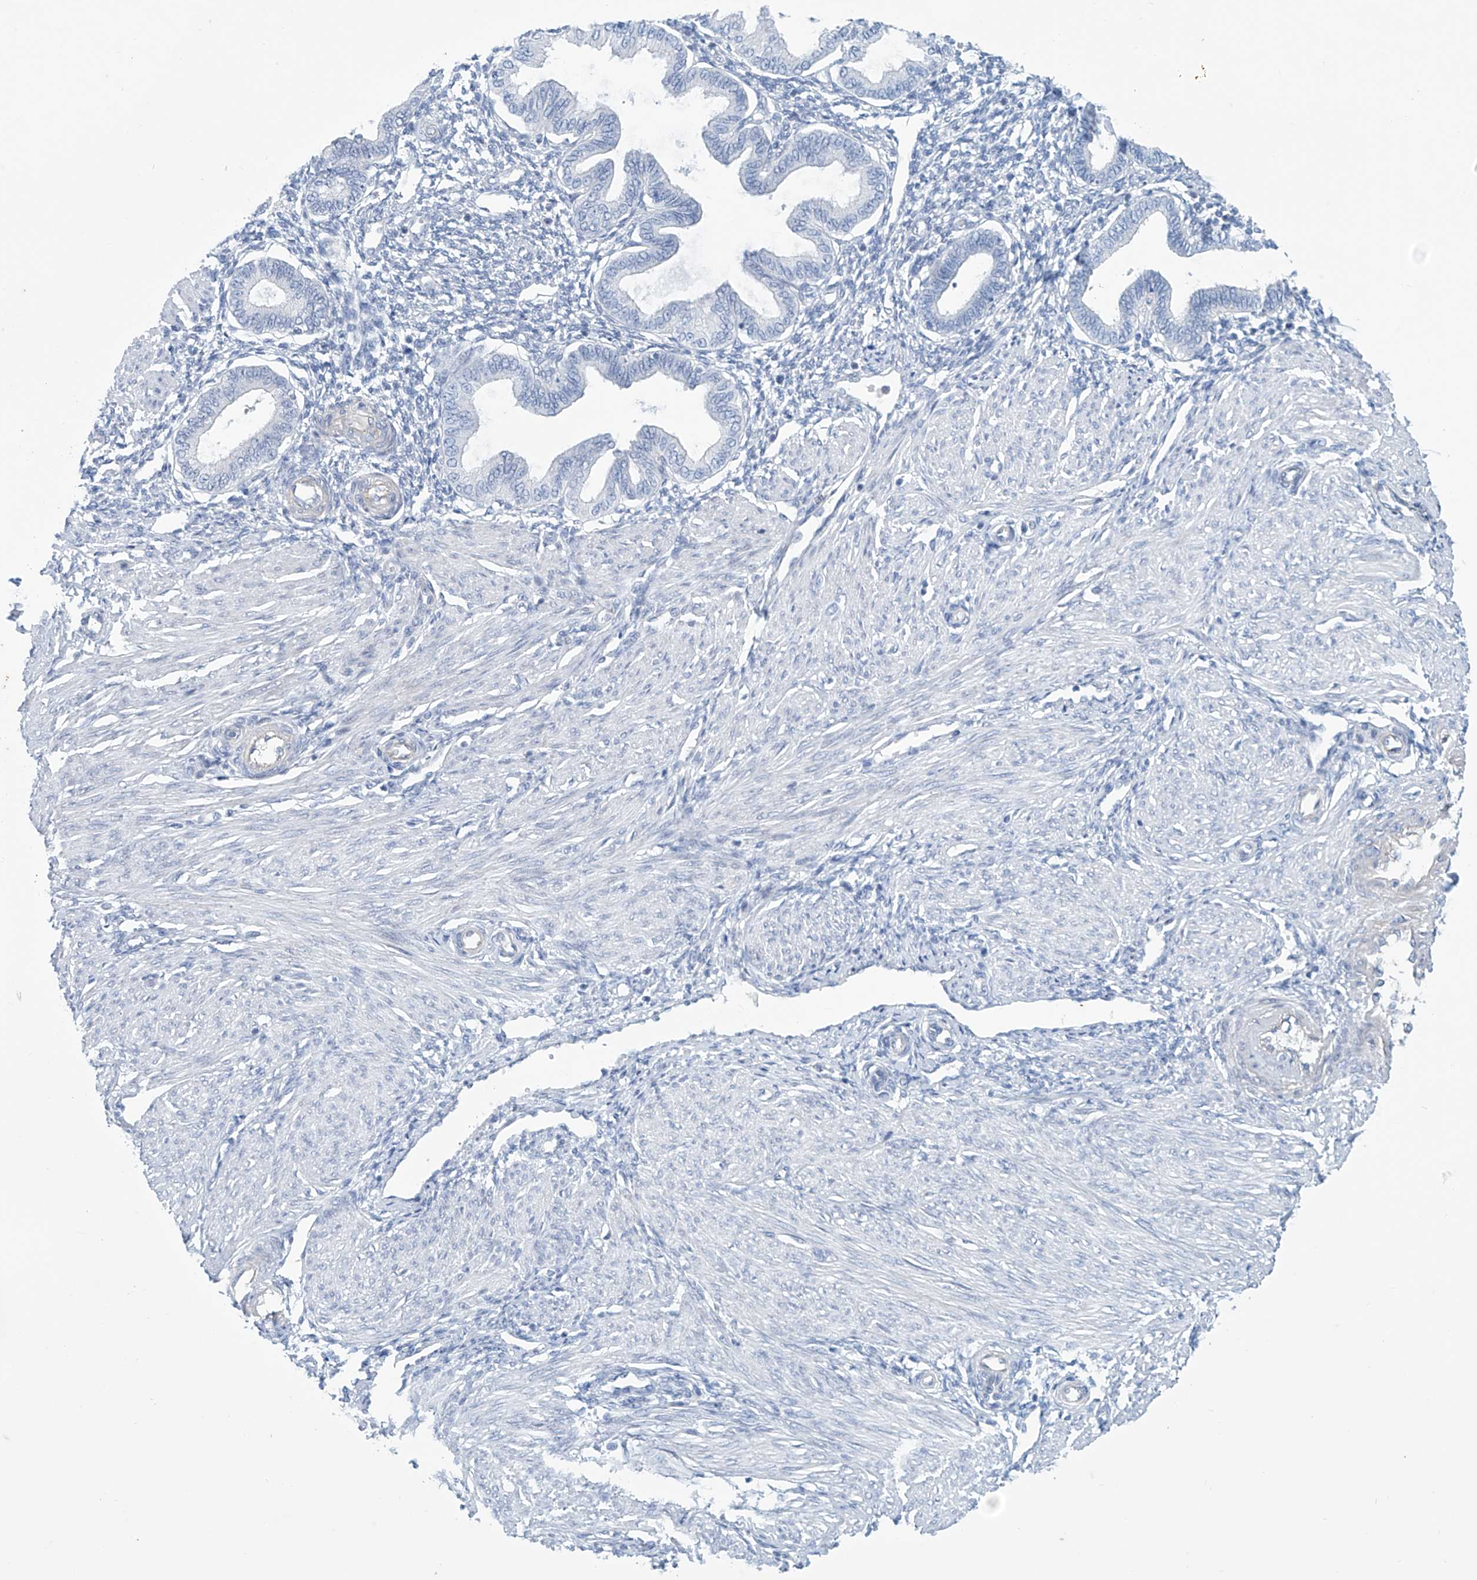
{"staining": {"intensity": "negative", "quantity": "none", "location": "none"}, "tissue": "endometrium", "cell_type": "Cells in endometrial stroma", "image_type": "normal", "snomed": [{"axis": "morphology", "description": "Normal tissue, NOS"}, {"axis": "topography", "description": "Endometrium"}], "caption": "Endometrium stained for a protein using IHC reveals no staining cells in endometrial stroma.", "gene": "SLC35A5", "patient": {"sex": "female", "age": 53}}